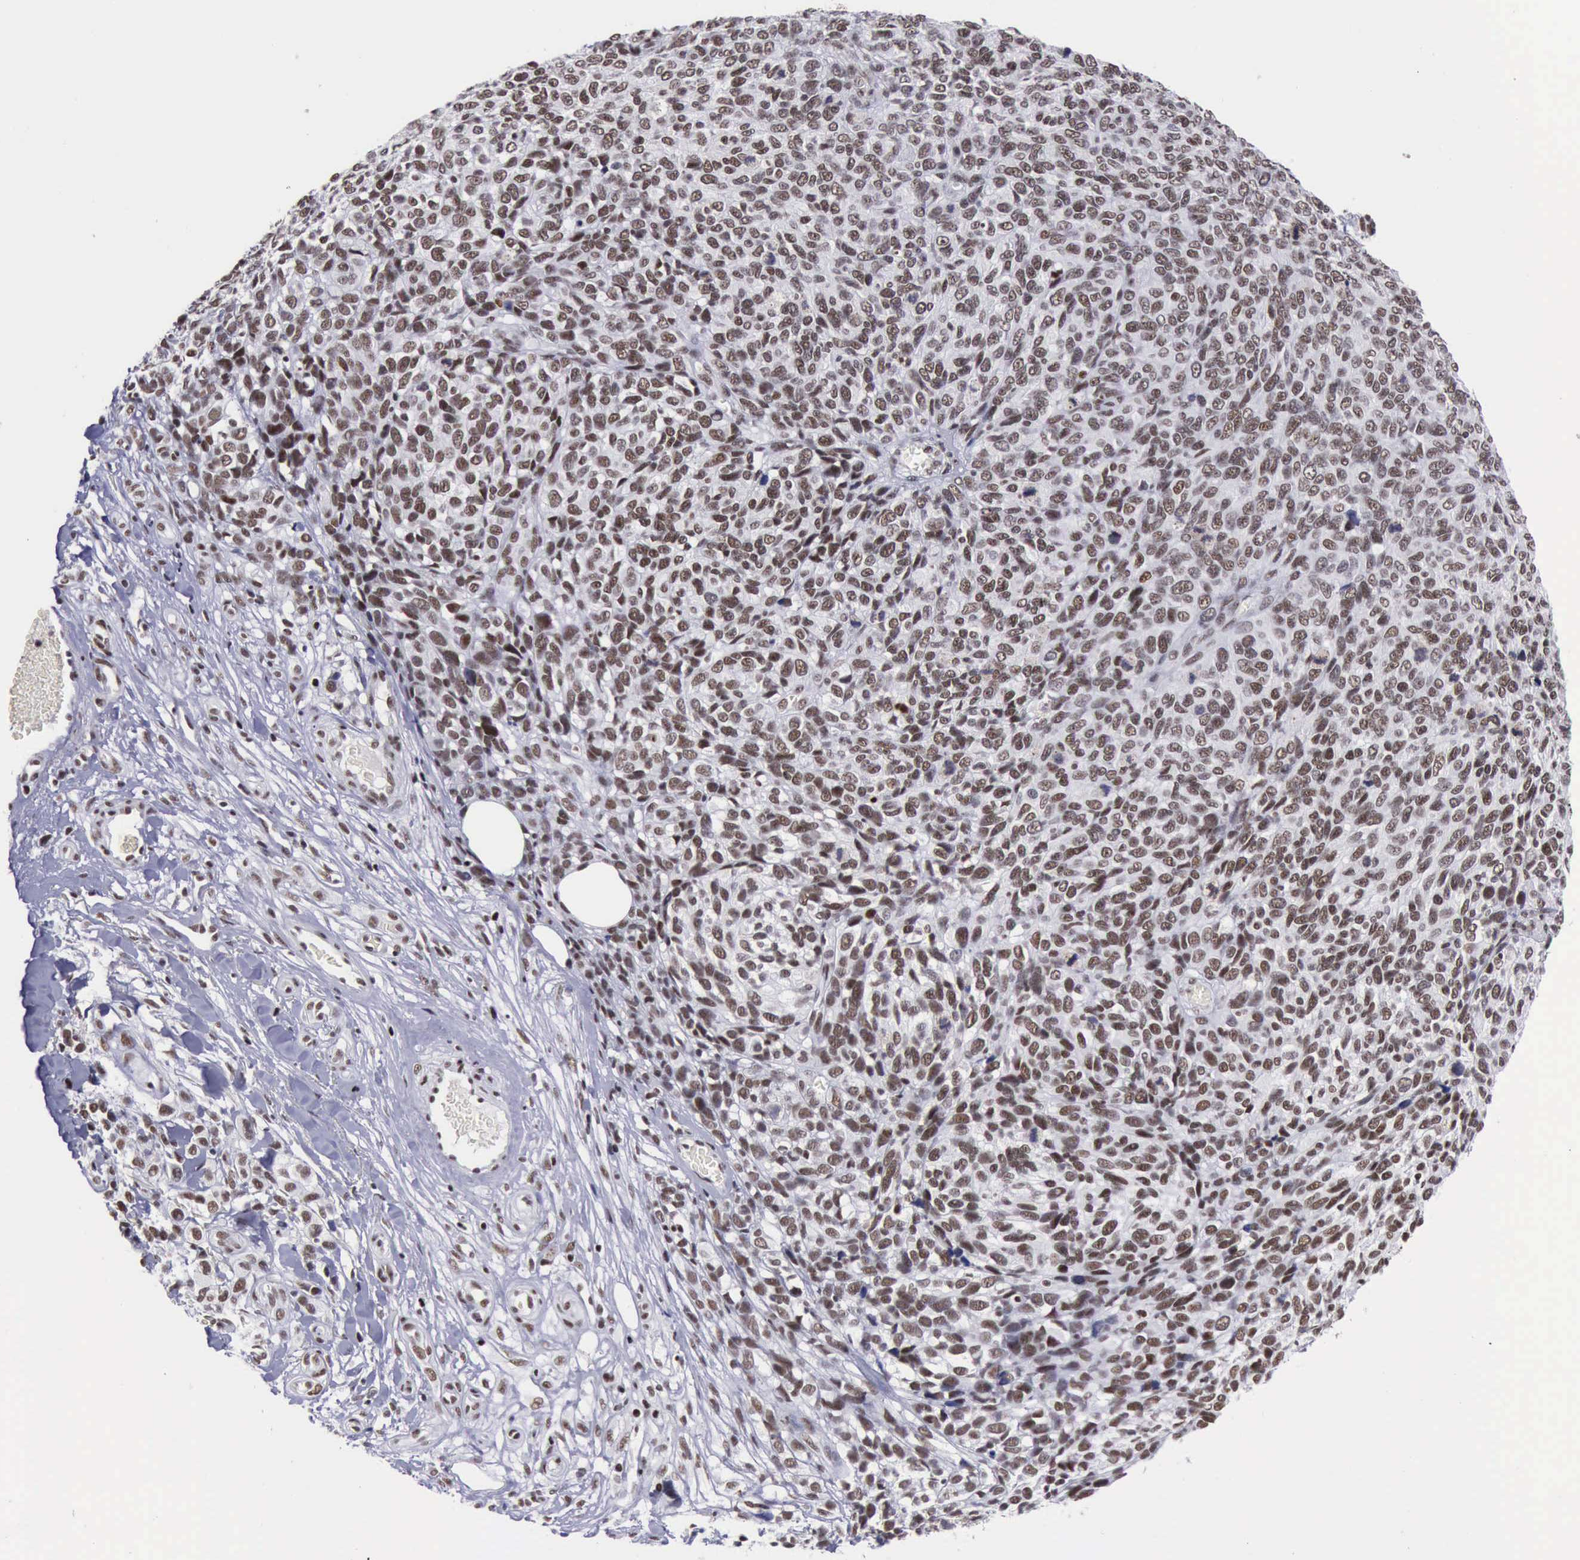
{"staining": {"intensity": "moderate", "quantity": ">75%", "location": "nuclear"}, "tissue": "melanoma", "cell_type": "Tumor cells", "image_type": "cancer", "snomed": [{"axis": "morphology", "description": "Malignant melanoma, NOS"}, {"axis": "topography", "description": "Skin"}], "caption": "Immunohistochemistry (IHC) of melanoma displays medium levels of moderate nuclear expression in about >75% of tumor cells.", "gene": "YY1", "patient": {"sex": "female", "age": 85}}